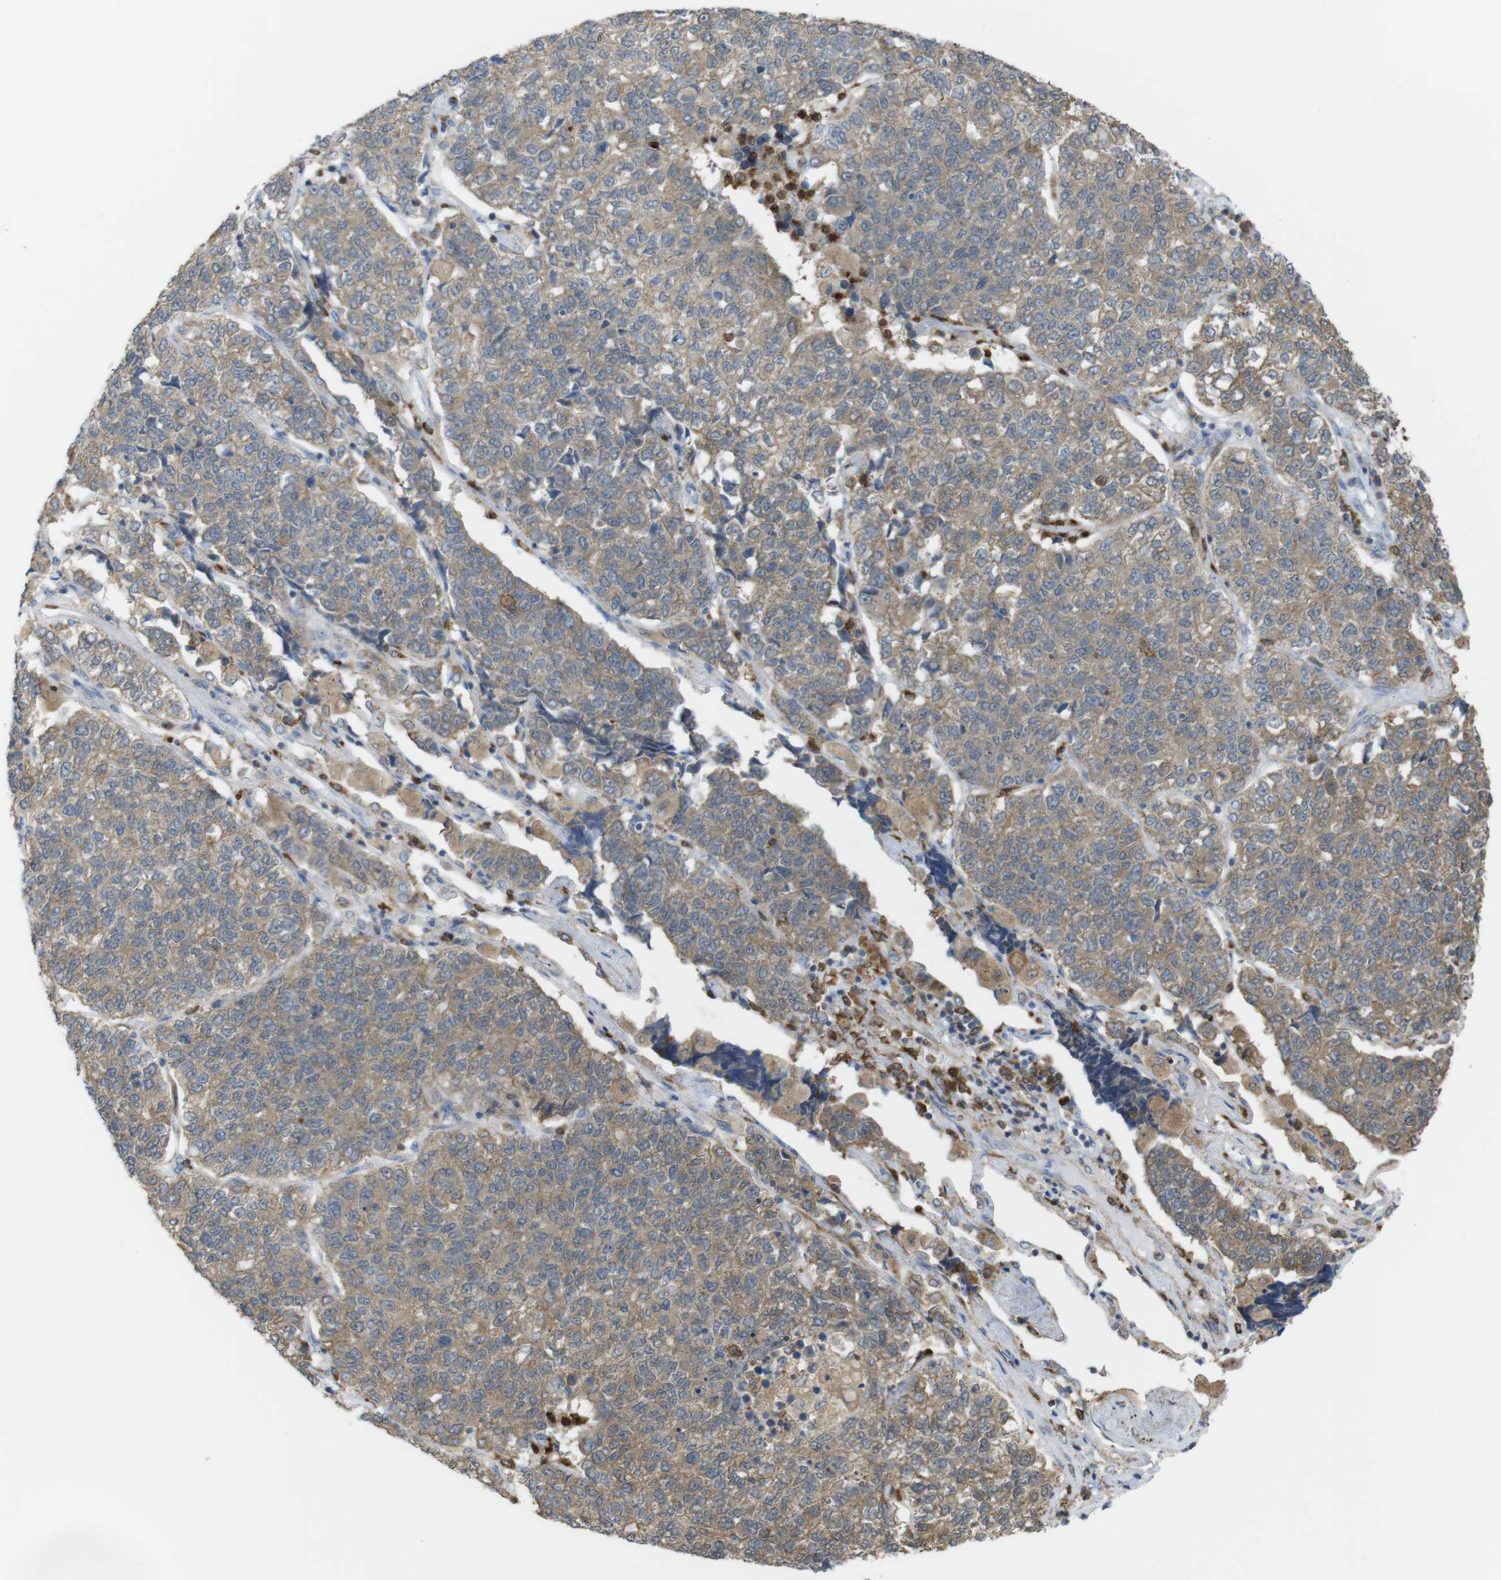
{"staining": {"intensity": "weak", "quantity": ">75%", "location": "cytoplasmic/membranous"}, "tissue": "lung cancer", "cell_type": "Tumor cells", "image_type": "cancer", "snomed": [{"axis": "morphology", "description": "Adenocarcinoma, NOS"}, {"axis": "topography", "description": "Lung"}], "caption": "This histopathology image shows IHC staining of human adenocarcinoma (lung), with low weak cytoplasmic/membranous staining in approximately >75% of tumor cells.", "gene": "PRKCD", "patient": {"sex": "male", "age": 49}}